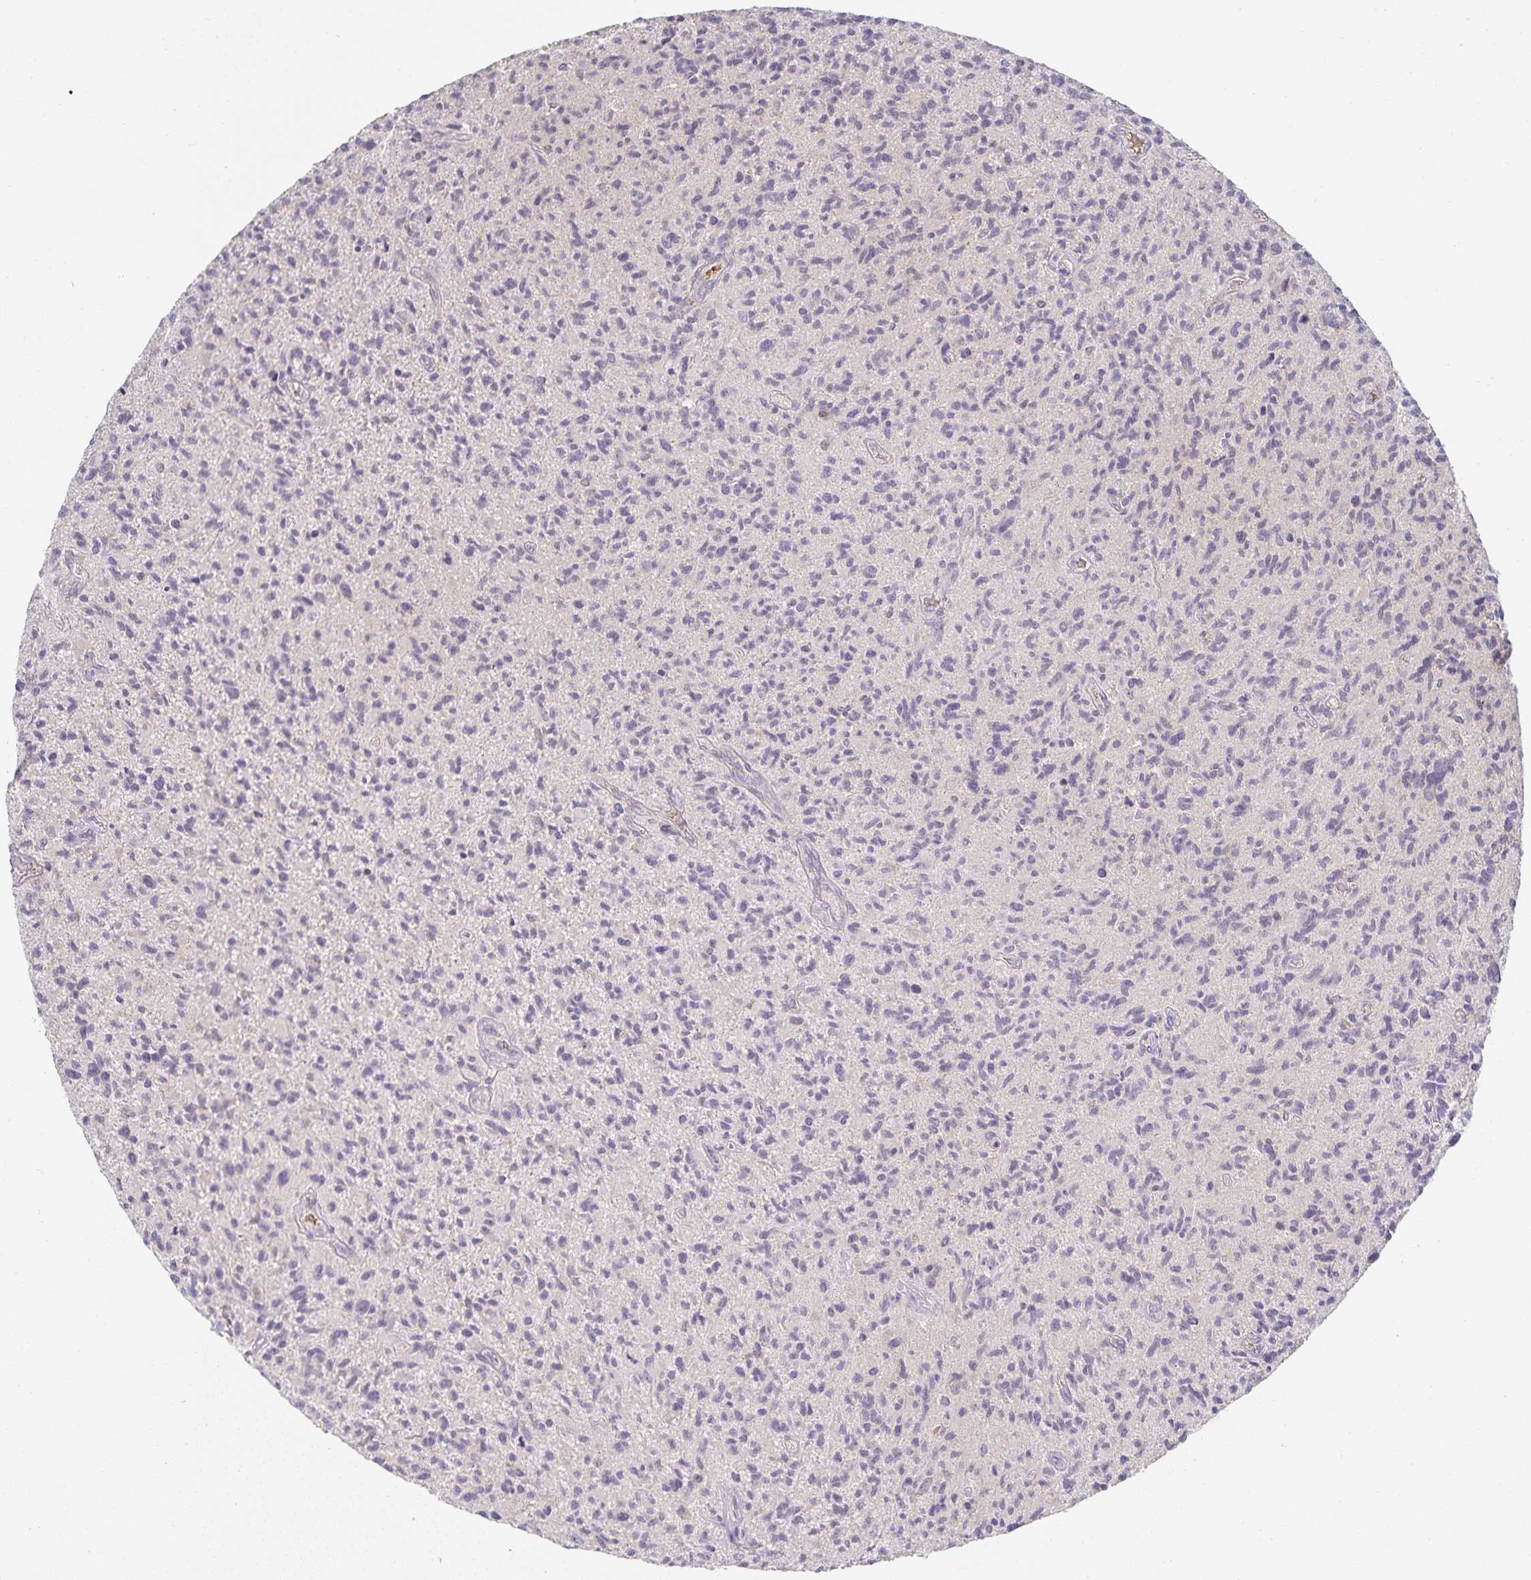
{"staining": {"intensity": "negative", "quantity": "none", "location": "none"}, "tissue": "glioma", "cell_type": "Tumor cells", "image_type": "cancer", "snomed": [{"axis": "morphology", "description": "Glioma, malignant, High grade"}, {"axis": "topography", "description": "Brain"}], "caption": "Immunohistochemical staining of malignant glioma (high-grade) exhibits no significant positivity in tumor cells. (Brightfield microscopy of DAB IHC at high magnification).", "gene": "GATA3", "patient": {"sex": "female", "age": 70}}